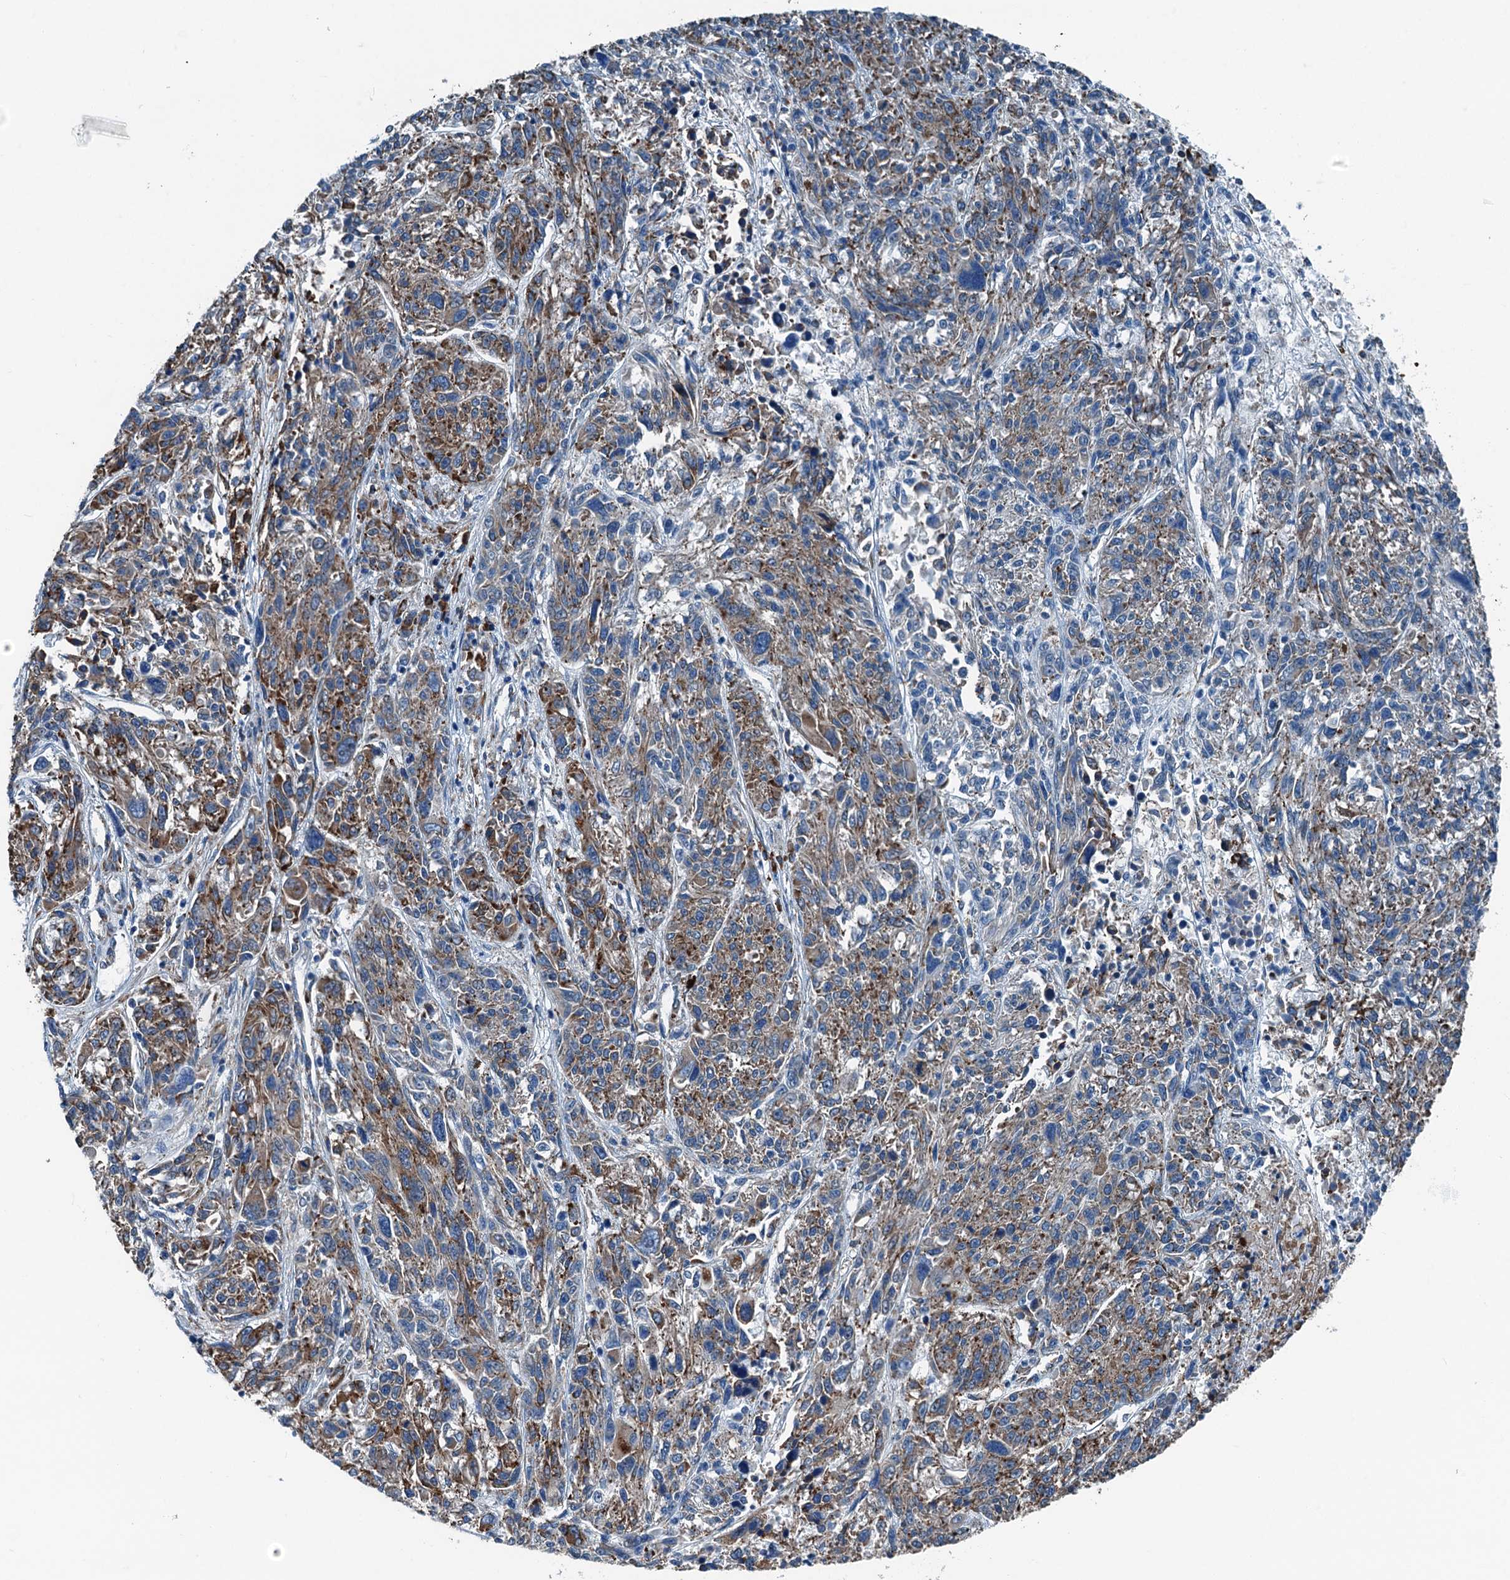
{"staining": {"intensity": "moderate", "quantity": "25%-75%", "location": "cytoplasmic/membranous"}, "tissue": "melanoma", "cell_type": "Tumor cells", "image_type": "cancer", "snomed": [{"axis": "morphology", "description": "Malignant melanoma, NOS"}, {"axis": "topography", "description": "Skin"}], "caption": "Malignant melanoma stained with a protein marker reveals moderate staining in tumor cells.", "gene": "TAMALIN", "patient": {"sex": "male", "age": 53}}